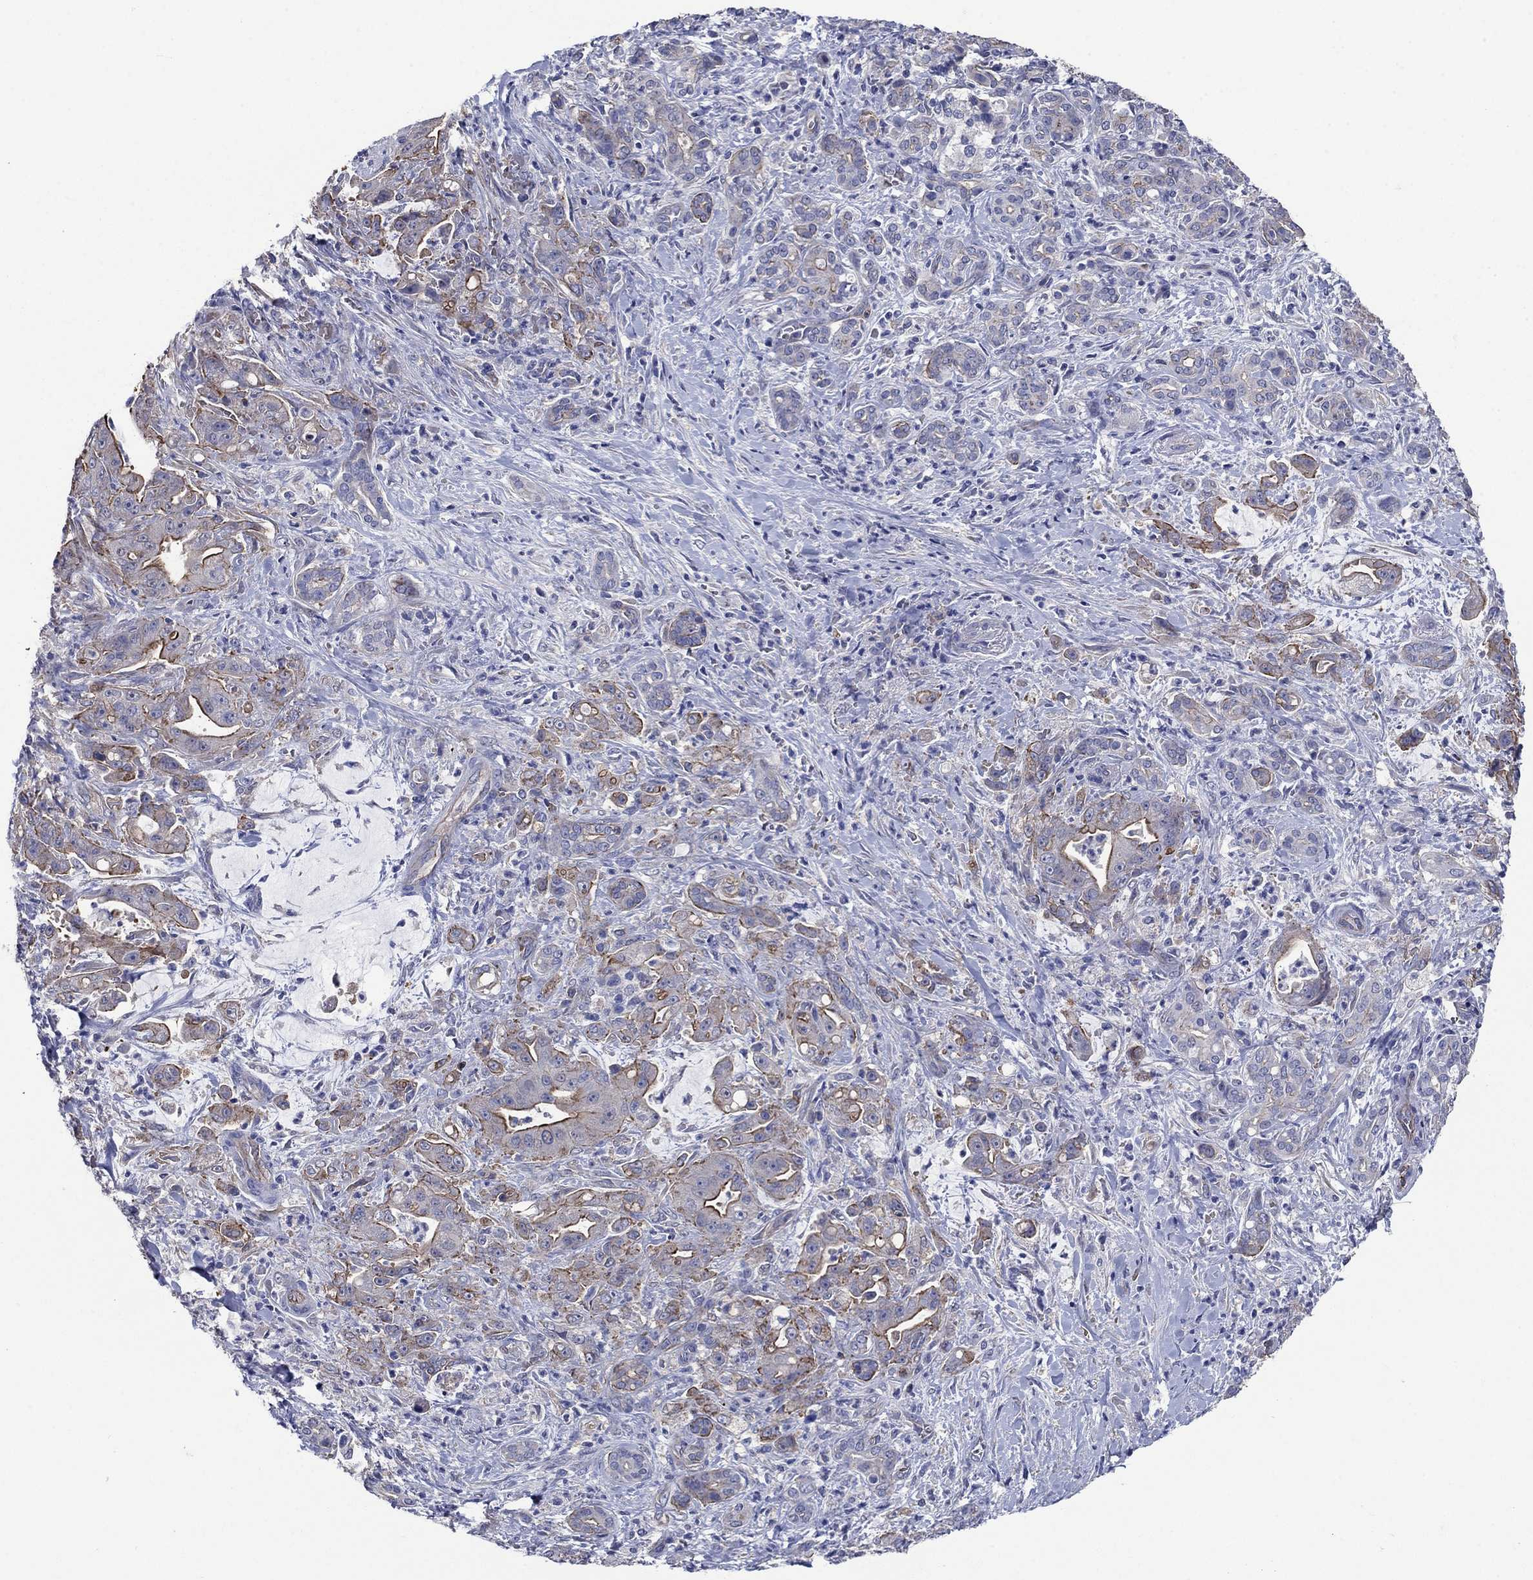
{"staining": {"intensity": "strong", "quantity": "<25%", "location": "cytoplasmic/membranous"}, "tissue": "pancreatic cancer", "cell_type": "Tumor cells", "image_type": "cancer", "snomed": [{"axis": "morphology", "description": "Normal tissue, NOS"}, {"axis": "morphology", "description": "Inflammation, NOS"}, {"axis": "morphology", "description": "Adenocarcinoma, NOS"}, {"axis": "topography", "description": "Pancreas"}], "caption": "Protein analysis of pancreatic cancer tissue exhibits strong cytoplasmic/membranous expression in about <25% of tumor cells.", "gene": "FLNC", "patient": {"sex": "male", "age": 57}}